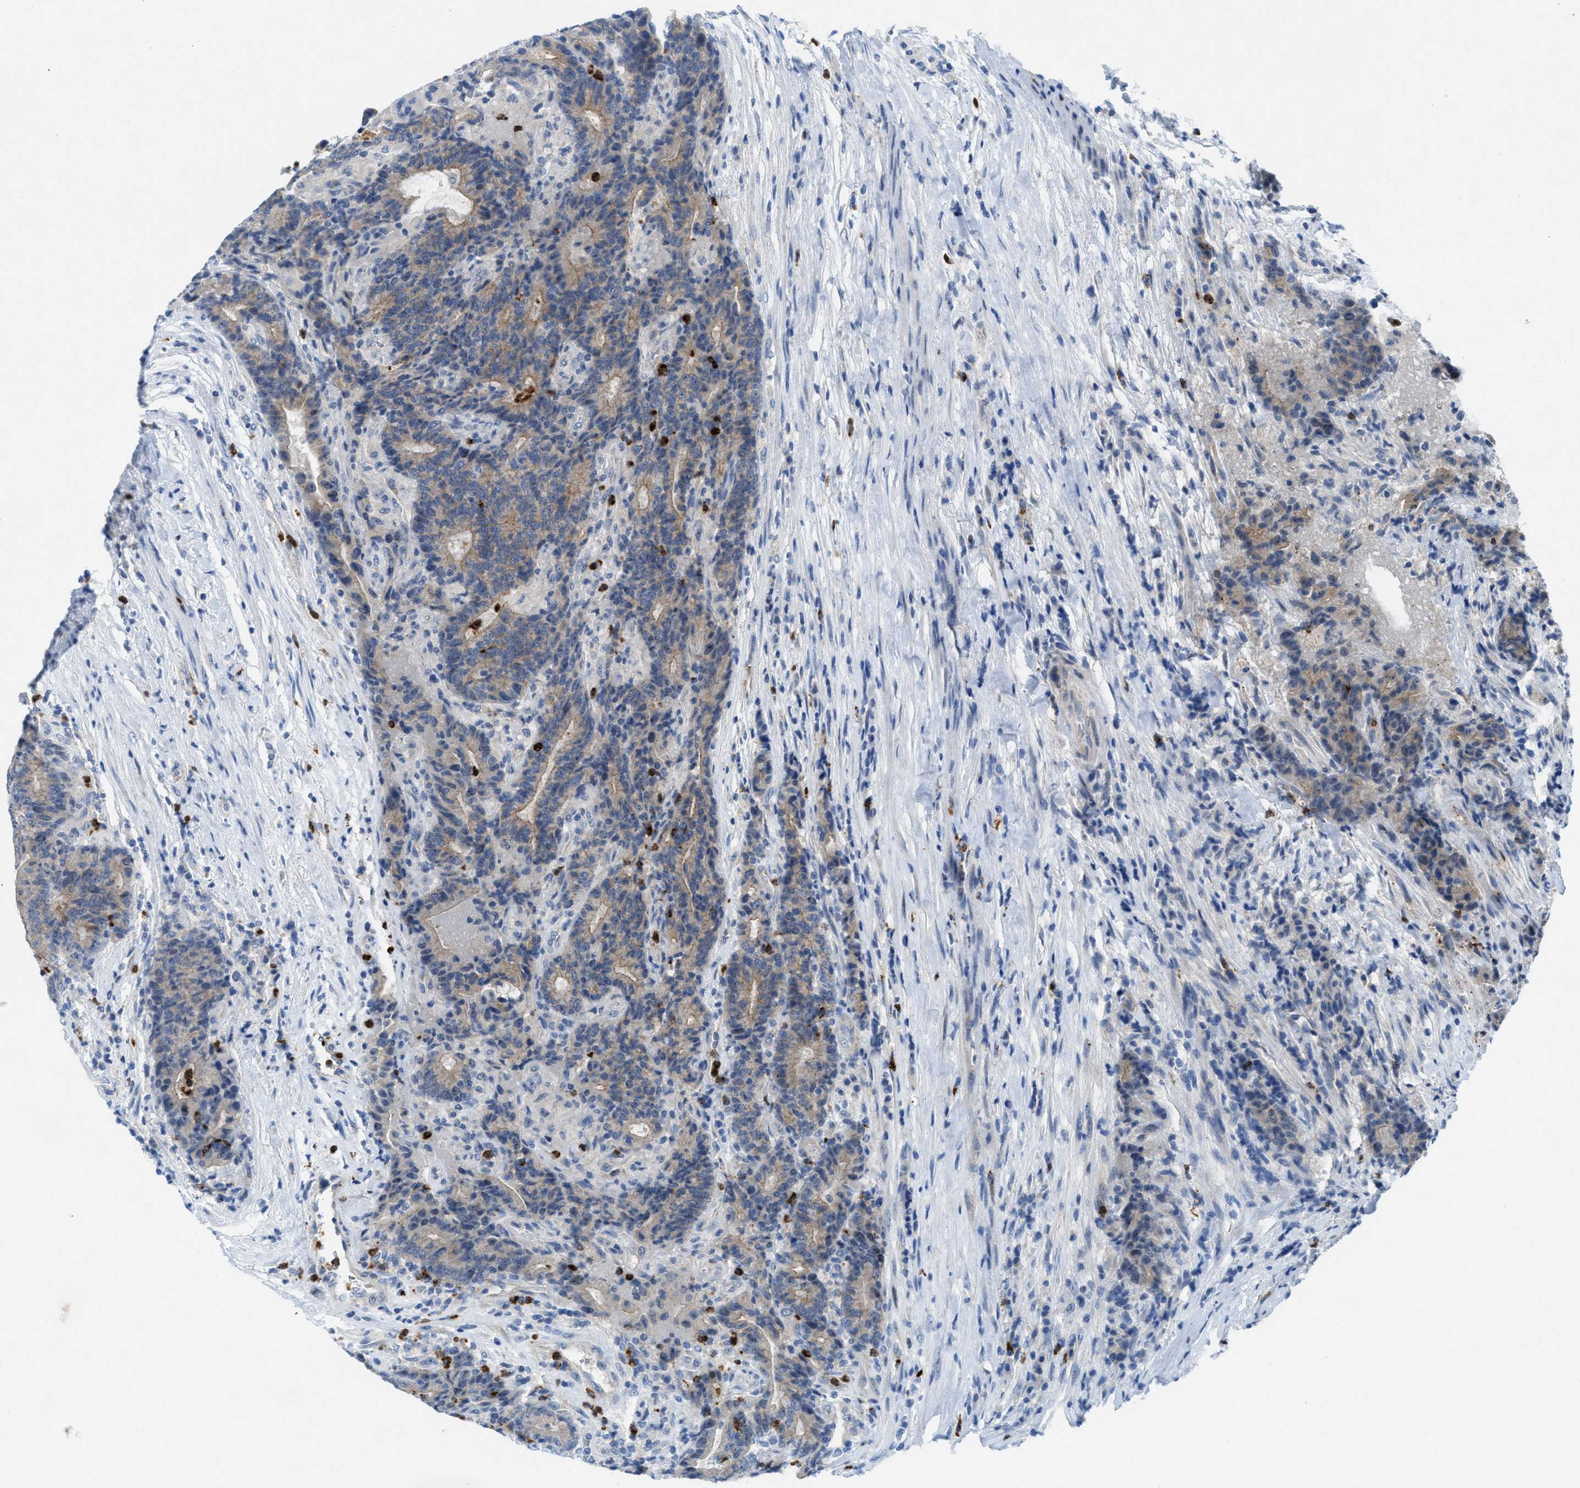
{"staining": {"intensity": "weak", "quantity": "<25%", "location": "cytoplasmic/membranous"}, "tissue": "colorectal cancer", "cell_type": "Tumor cells", "image_type": "cancer", "snomed": [{"axis": "morphology", "description": "Normal tissue, NOS"}, {"axis": "morphology", "description": "Adenocarcinoma, NOS"}, {"axis": "topography", "description": "Colon"}], "caption": "Tumor cells show no significant protein positivity in colorectal adenocarcinoma.", "gene": "CMTM1", "patient": {"sex": "female", "age": 75}}